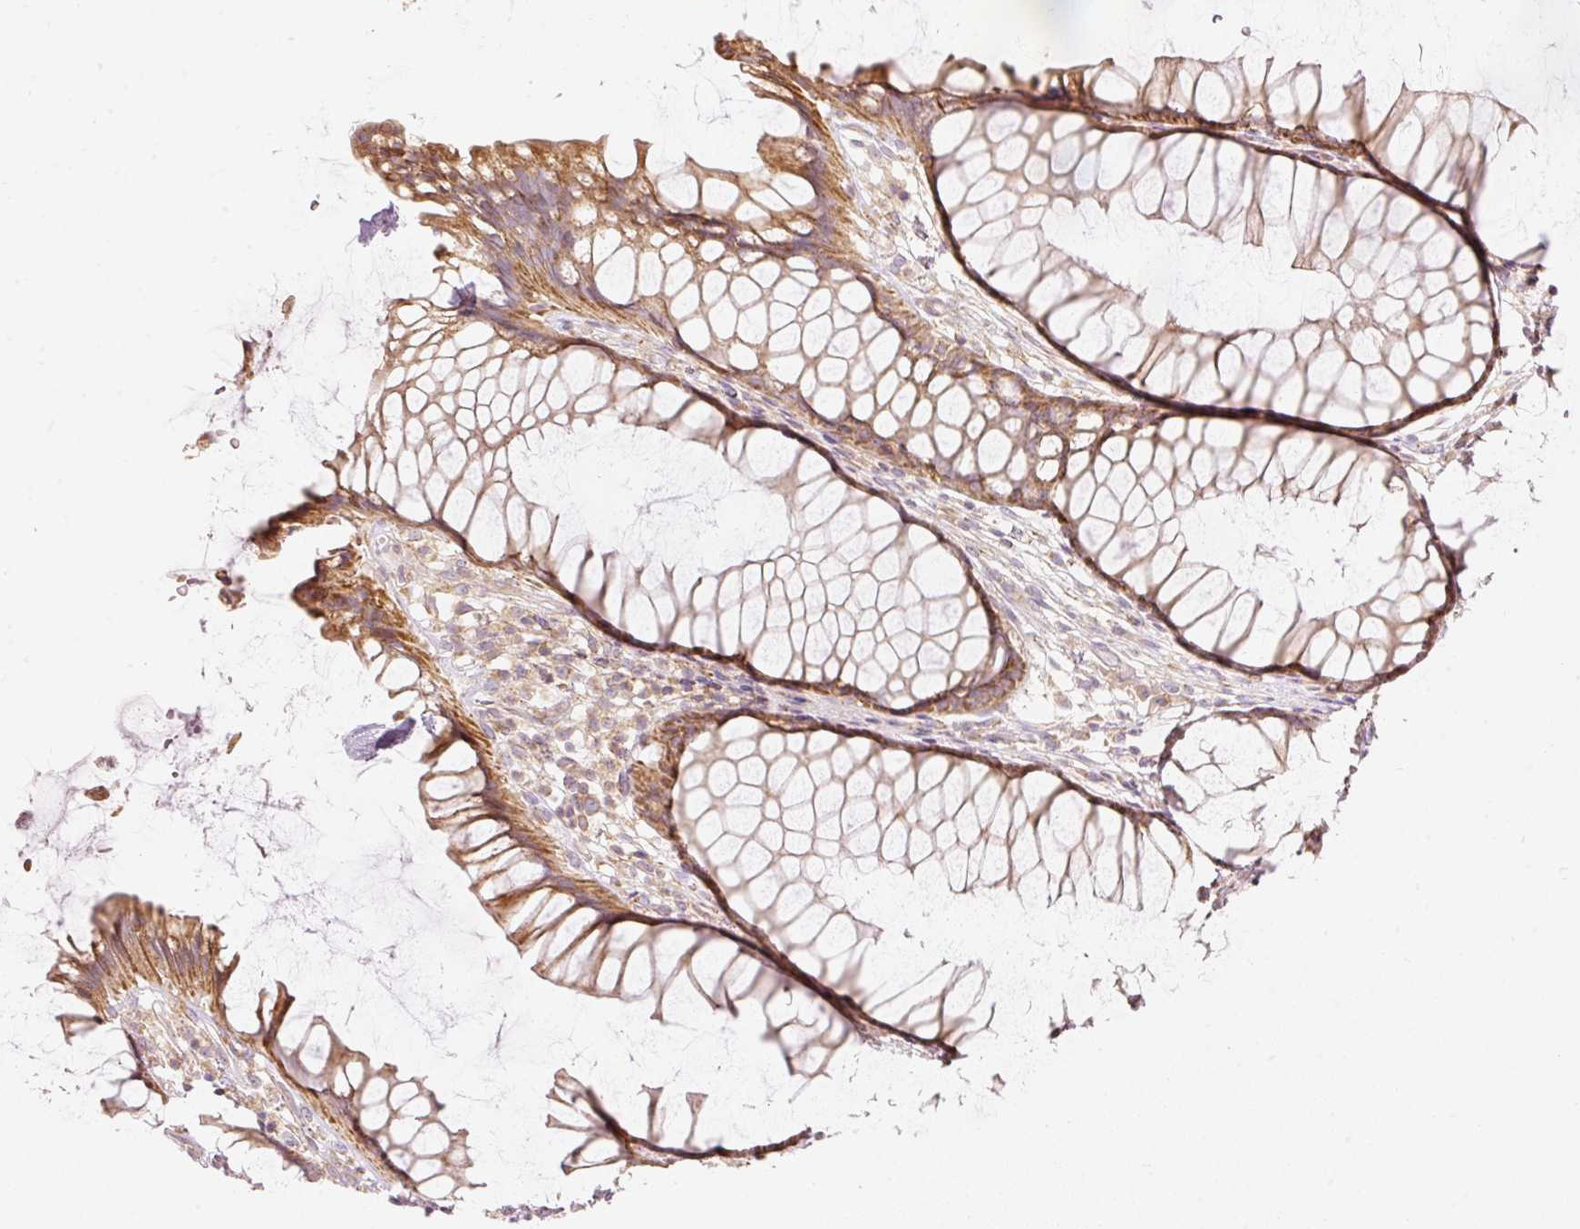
{"staining": {"intensity": "moderate", "quantity": ">75%", "location": "cytoplasmic/membranous"}, "tissue": "rectum", "cell_type": "Glandular cells", "image_type": "normal", "snomed": [{"axis": "morphology", "description": "Normal tissue, NOS"}, {"axis": "topography", "description": "Smooth muscle"}, {"axis": "topography", "description": "Rectum"}], "caption": "Protein expression analysis of benign rectum displays moderate cytoplasmic/membranous positivity in approximately >75% of glandular cells.", "gene": "SNAPC5", "patient": {"sex": "male", "age": 53}}